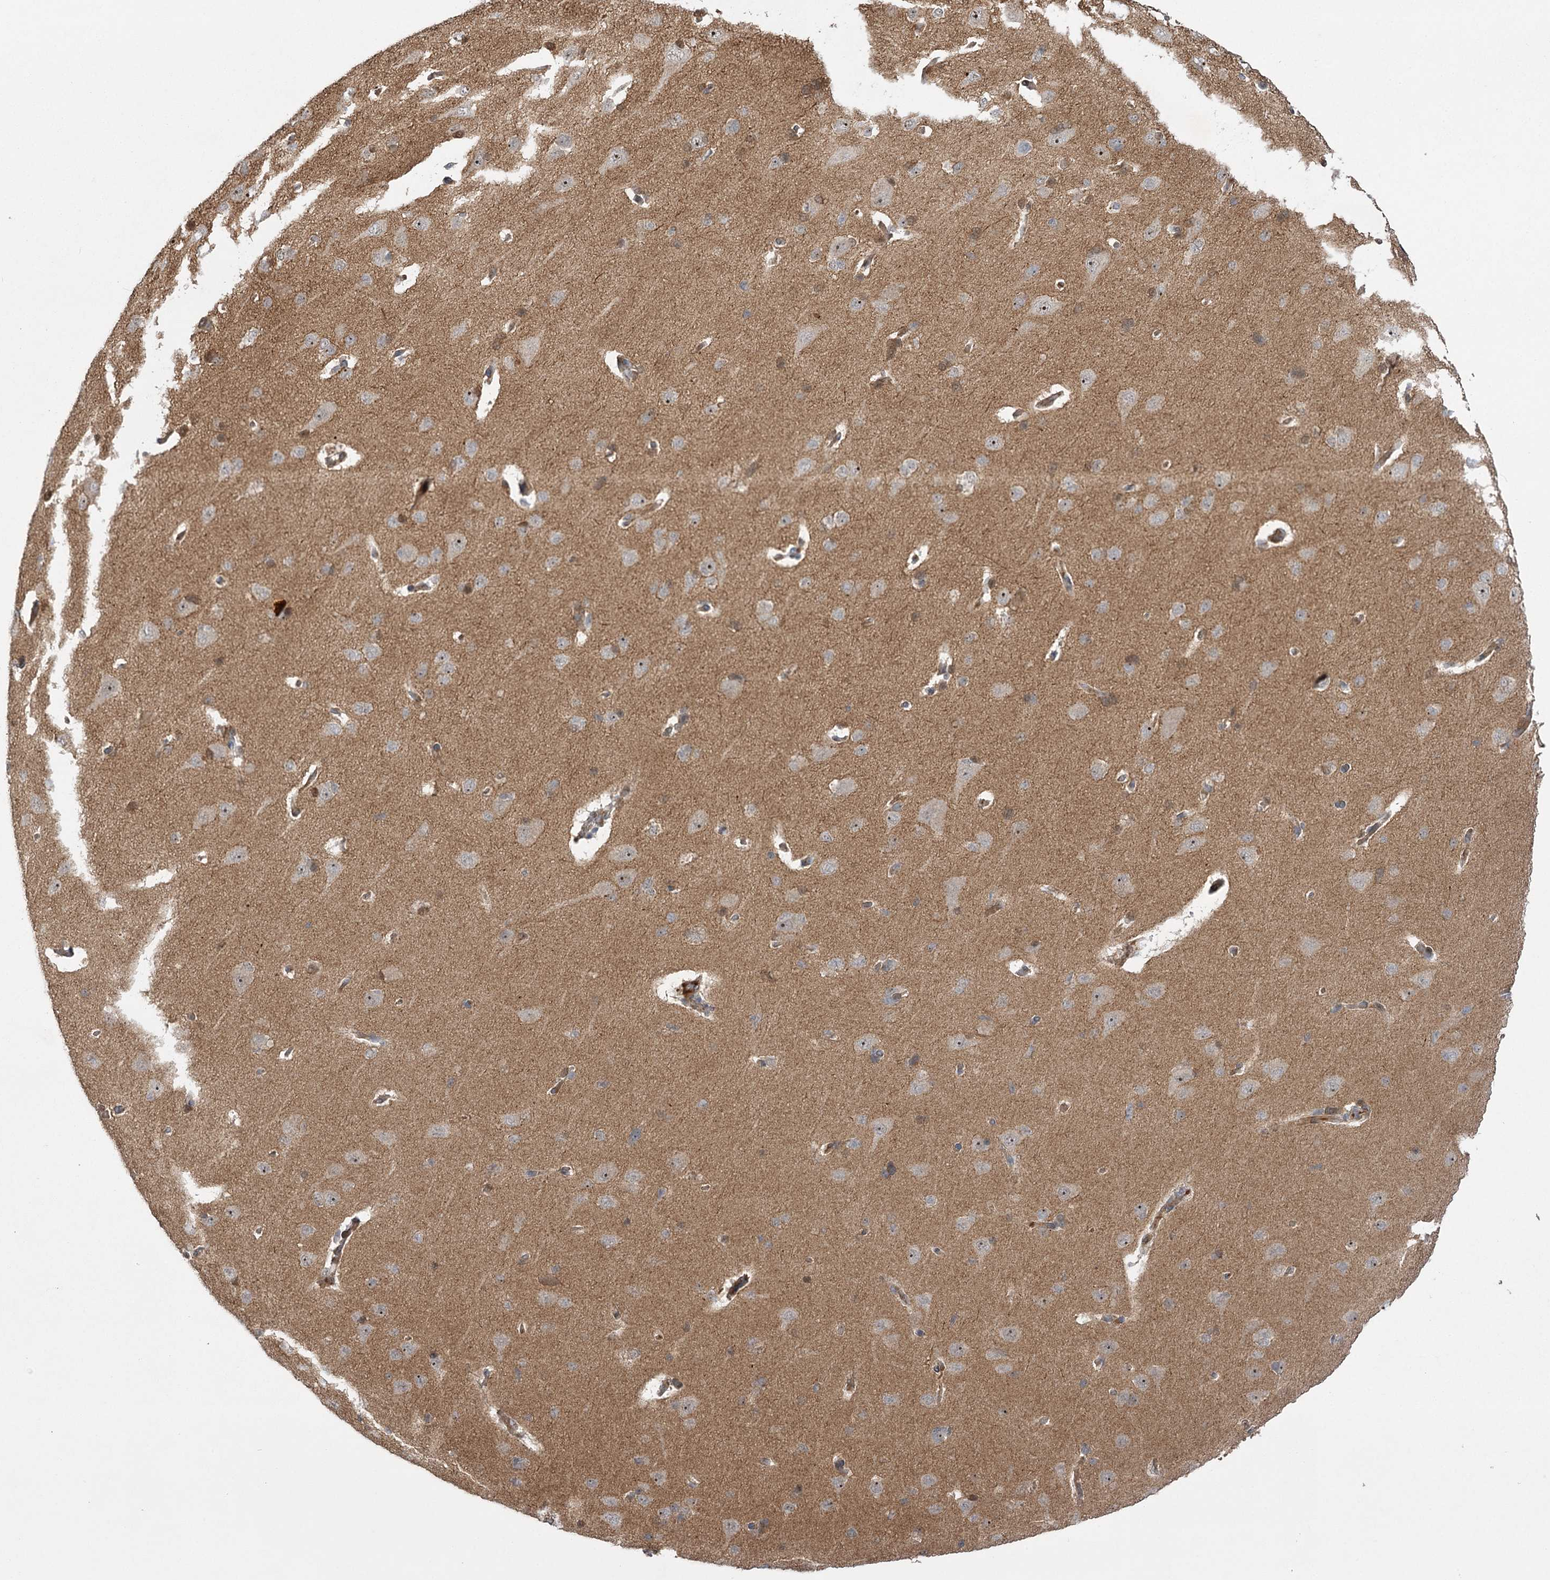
{"staining": {"intensity": "weak", "quantity": "25%-75%", "location": "cytoplasmic/membranous"}, "tissue": "cerebral cortex", "cell_type": "Endothelial cells", "image_type": "normal", "snomed": [{"axis": "morphology", "description": "Normal tissue, NOS"}, {"axis": "topography", "description": "Cerebral cortex"}], "caption": "Protein positivity by immunohistochemistry (IHC) reveals weak cytoplasmic/membranous positivity in about 25%-75% of endothelial cells in normal cerebral cortex. (DAB IHC, brown staining for protein, blue staining for nuclei).", "gene": "KCNN2", "patient": {"sex": "male", "age": 62}}